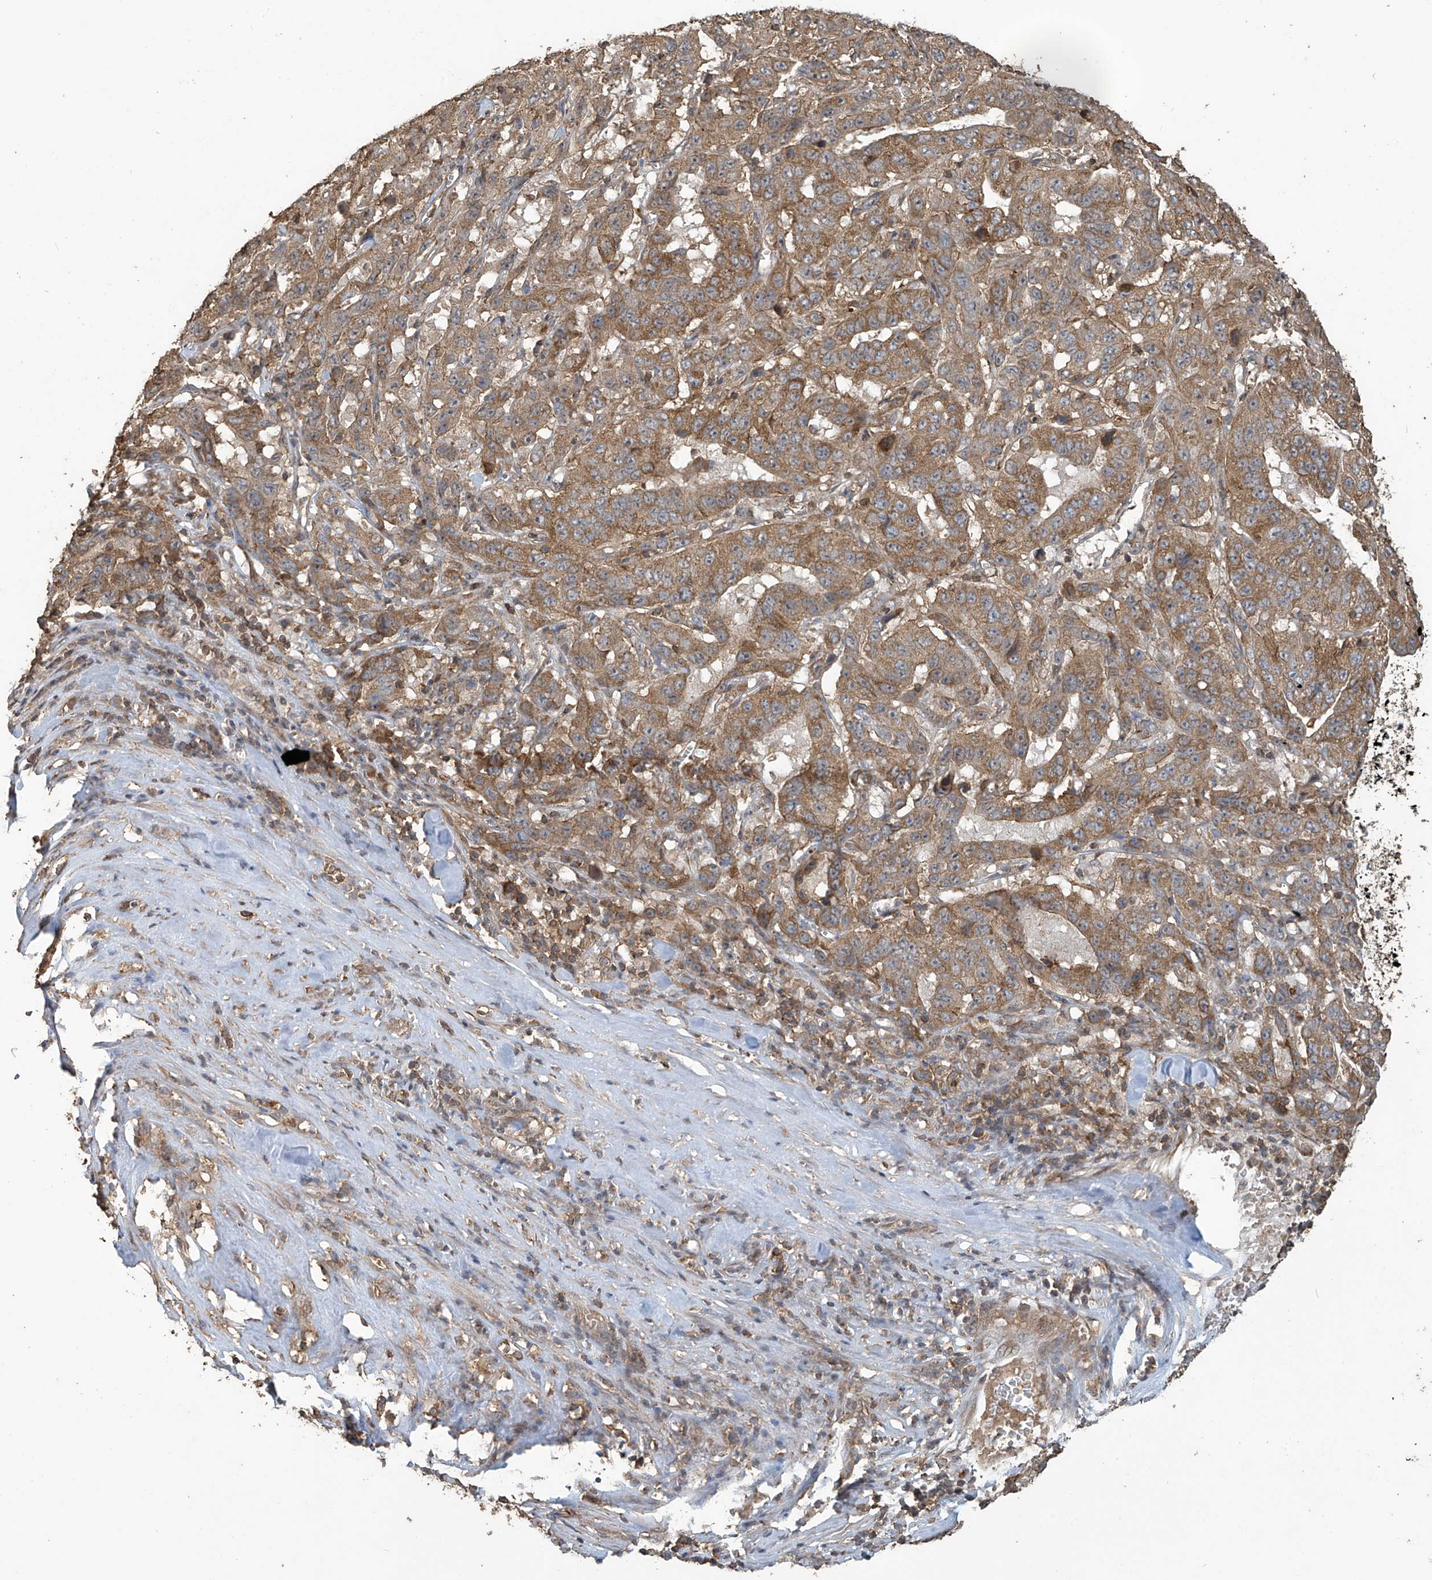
{"staining": {"intensity": "moderate", "quantity": ">75%", "location": "cytoplasmic/membranous"}, "tissue": "pancreatic cancer", "cell_type": "Tumor cells", "image_type": "cancer", "snomed": [{"axis": "morphology", "description": "Adenocarcinoma, NOS"}, {"axis": "topography", "description": "Pancreas"}], "caption": "Moderate cytoplasmic/membranous staining is identified in approximately >75% of tumor cells in pancreatic cancer (adenocarcinoma).", "gene": "COX10", "patient": {"sex": "male", "age": 63}}